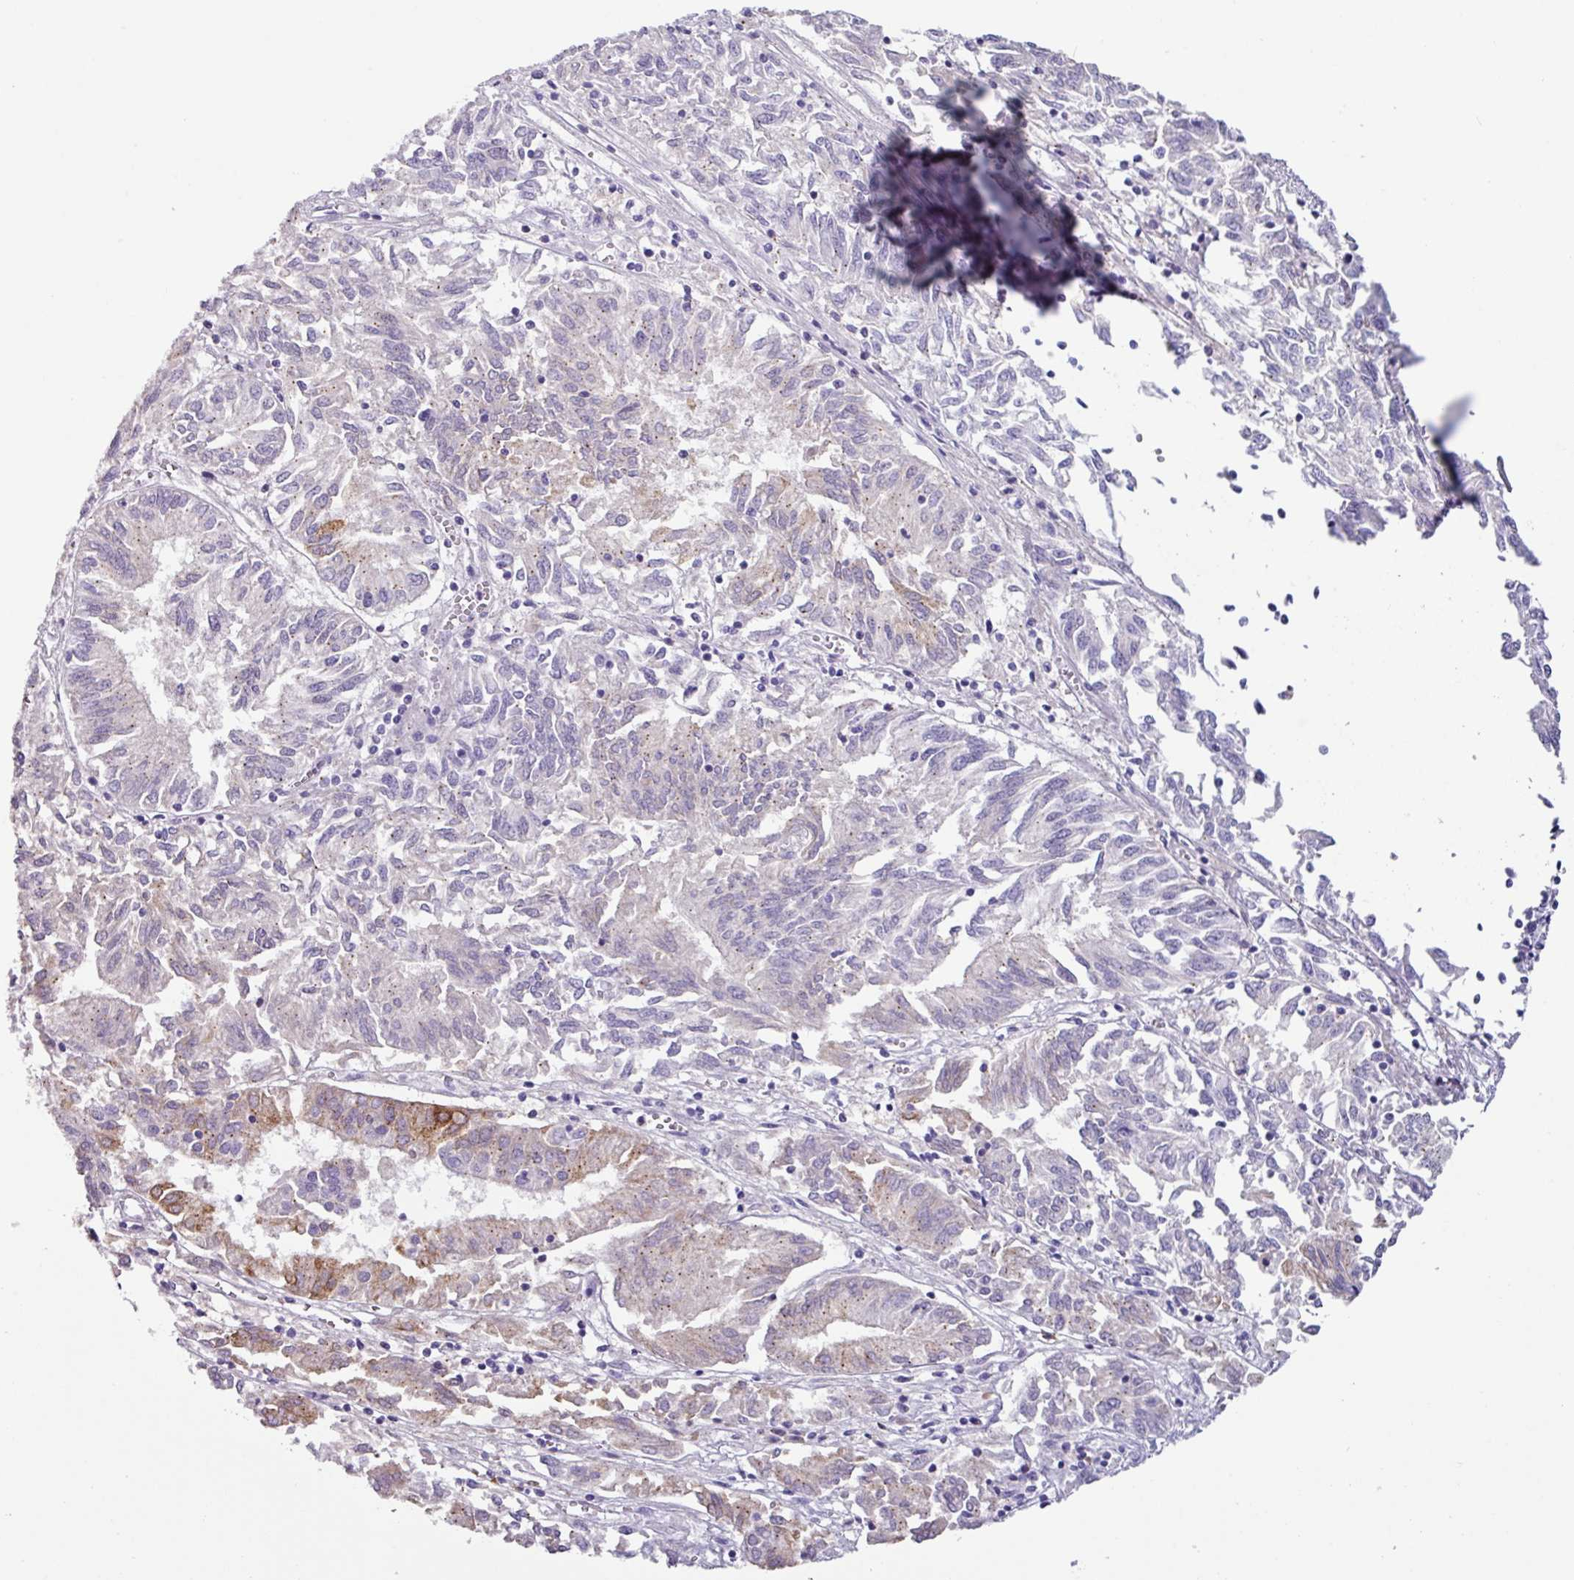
{"staining": {"intensity": "moderate", "quantity": "<25%", "location": "cytoplasmic/membranous"}, "tissue": "endometrial cancer", "cell_type": "Tumor cells", "image_type": "cancer", "snomed": [{"axis": "morphology", "description": "Adenocarcinoma, NOS"}, {"axis": "topography", "description": "Endometrium"}], "caption": "Endometrial cancer (adenocarcinoma) was stained to show a protein in brown. There is low levels of moderate cytoplasmic/membranous expression in approximately <25% of tumor cells.", "gene": "RGS21", "patient": {"sex": "female", "age": 54}}